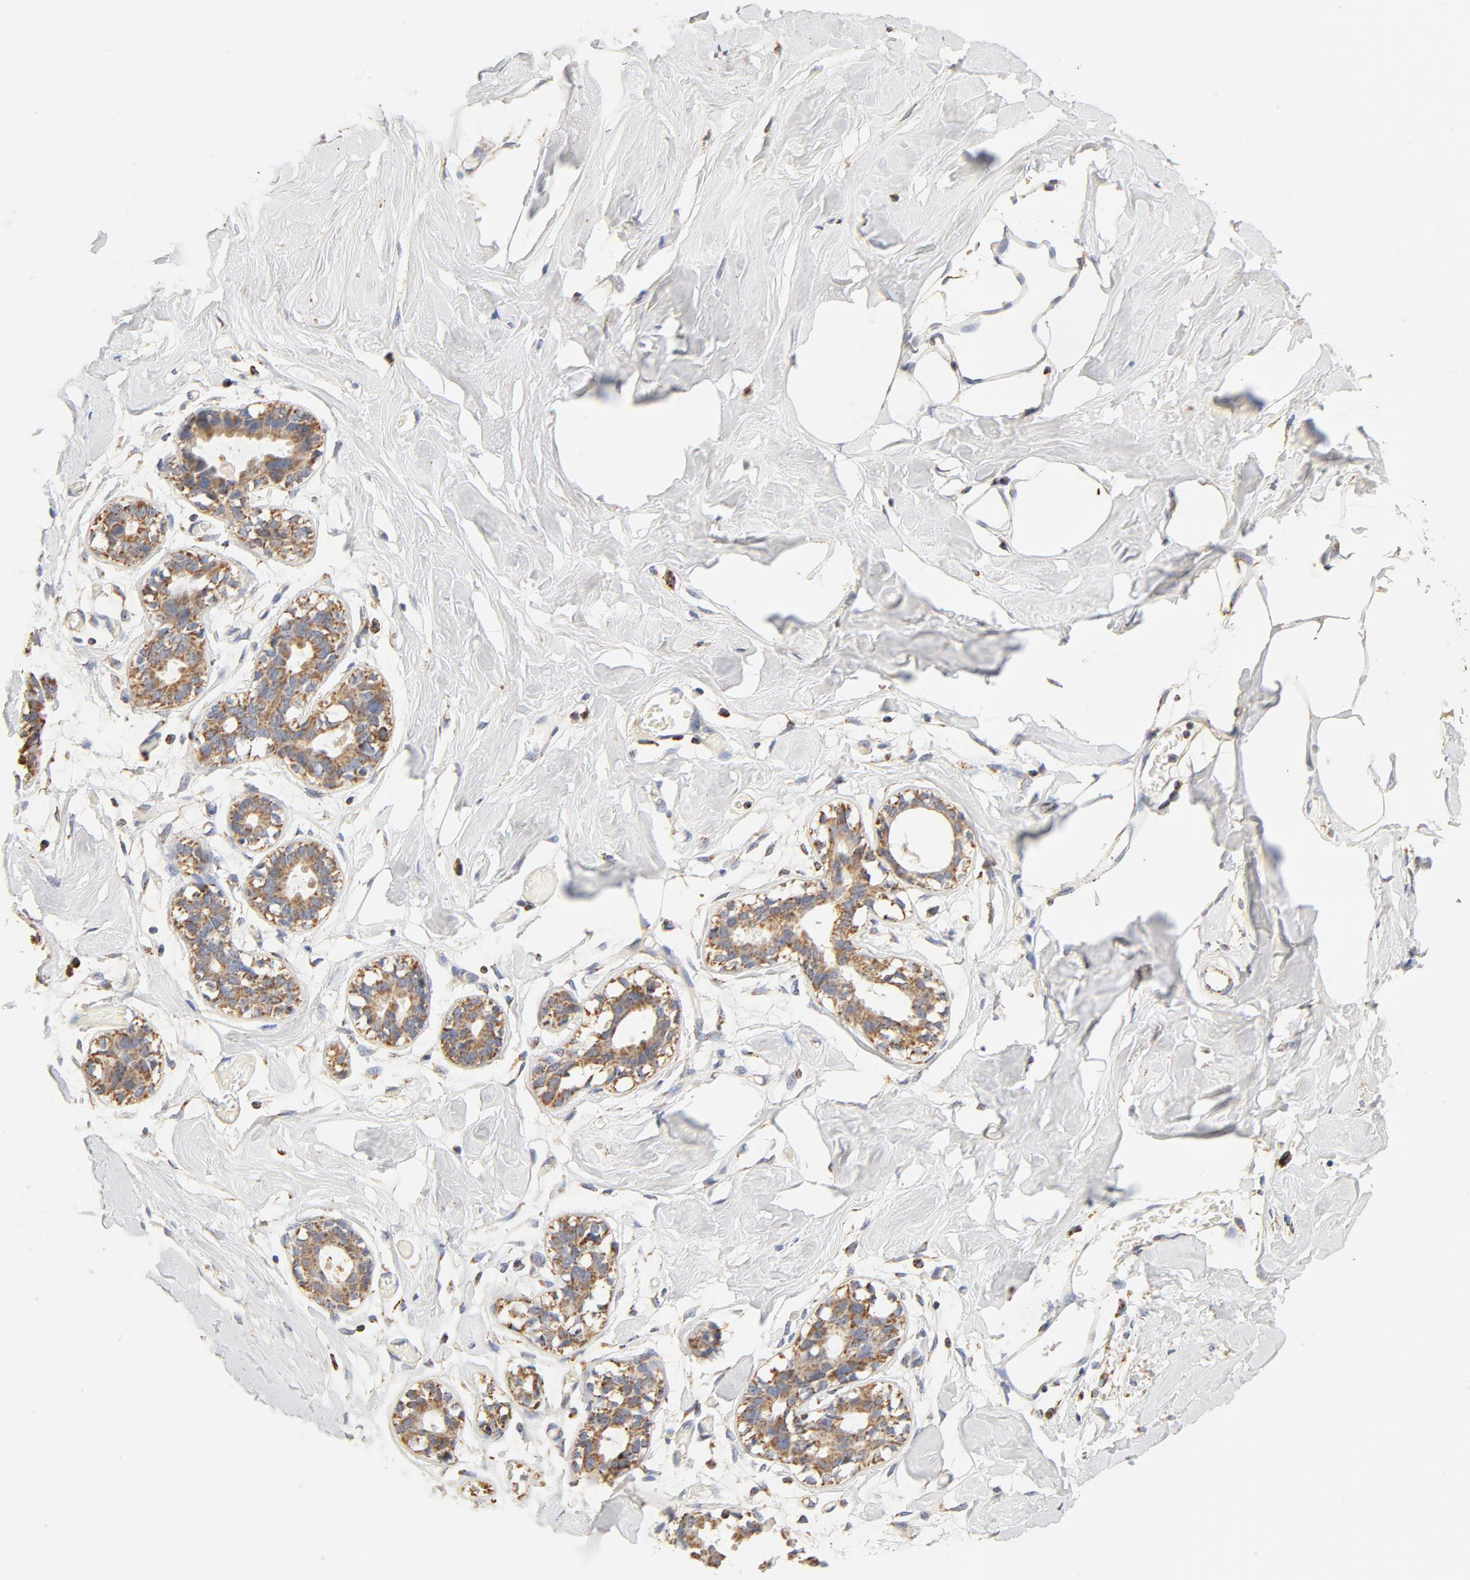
{"staining": {"intensity": "negative", "quantity": "none", "location": "none"}, "tissue": "breast", "cell_type": "Adipocytes", "image_type": "normal", "snomed": [{"axis": "morphology", "description": "Normal tissue, NOS"}, {"axis": "topography", "description": "Breast"}, {"axis": "topography", "description": "Adipose tissue"}], "caption": "DAB (3,3'-diaminobenzidine) immunohistochemical staining of unremarkable human breast exhibits no significant expression in adipocytes. (DAB (3,3'-diaminobenzidine) IHC with hematoxylin counter stain).", "gene": "COX4I1", "patient": {"sex": "female", "age": 25}}